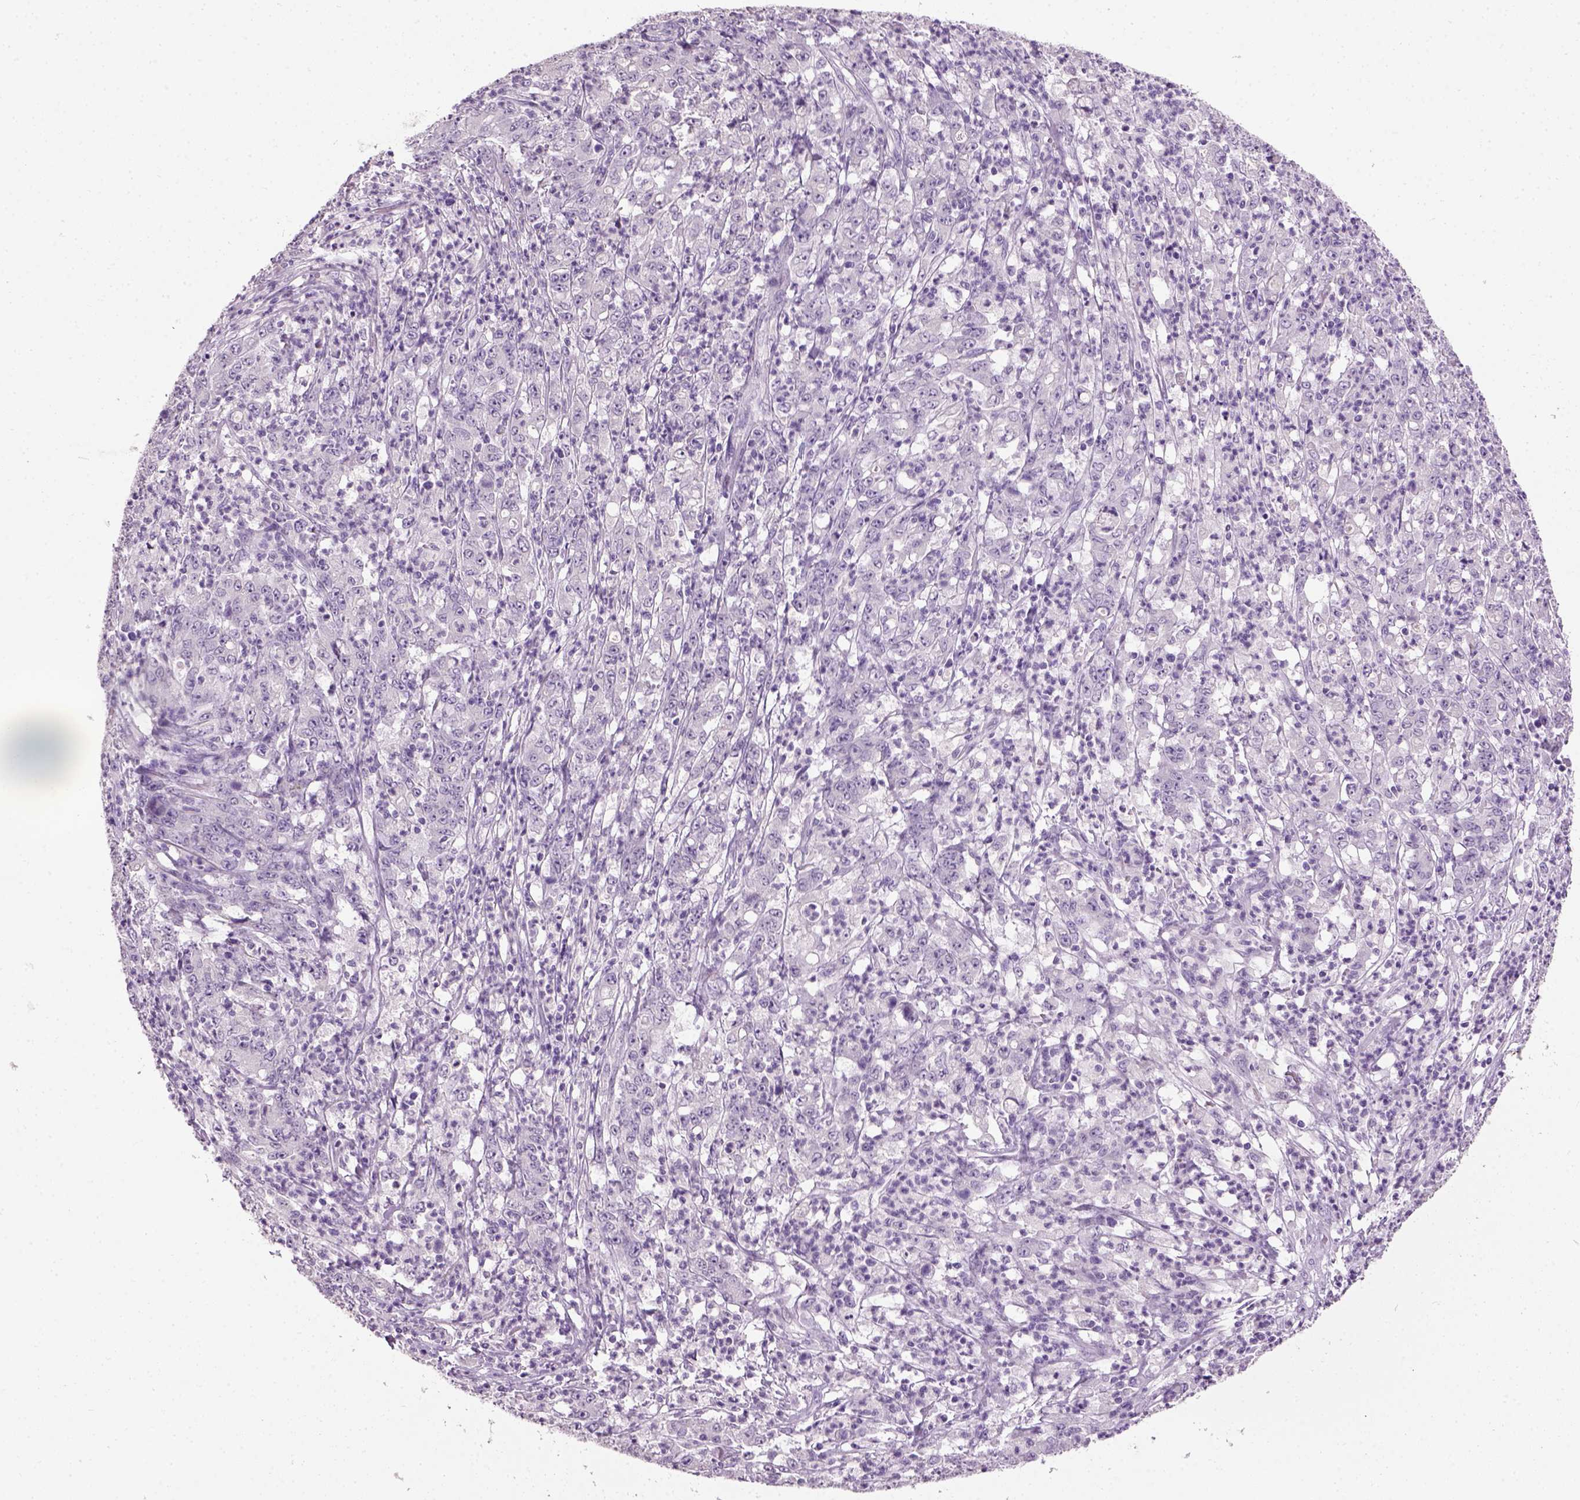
{"staining": {"intensity": "negative", "quantity": "none", "location": "none"}, "tissue": "stomach cancer", "cell_type": "Tumor cells", "image_type": "cancer", "snomed": [{"axis": "morphology", "description": "Adenocarcinoma, NOS"}, {"axis": "topography", "description": "Stomach, lower"}], "caption": "Micrograph shows no protein expression in tumor cells of stomach cancer (adenocarcinoma) tissue.", "gene": "GABRB2", "patient": {"sex": "female", "age": 71}}